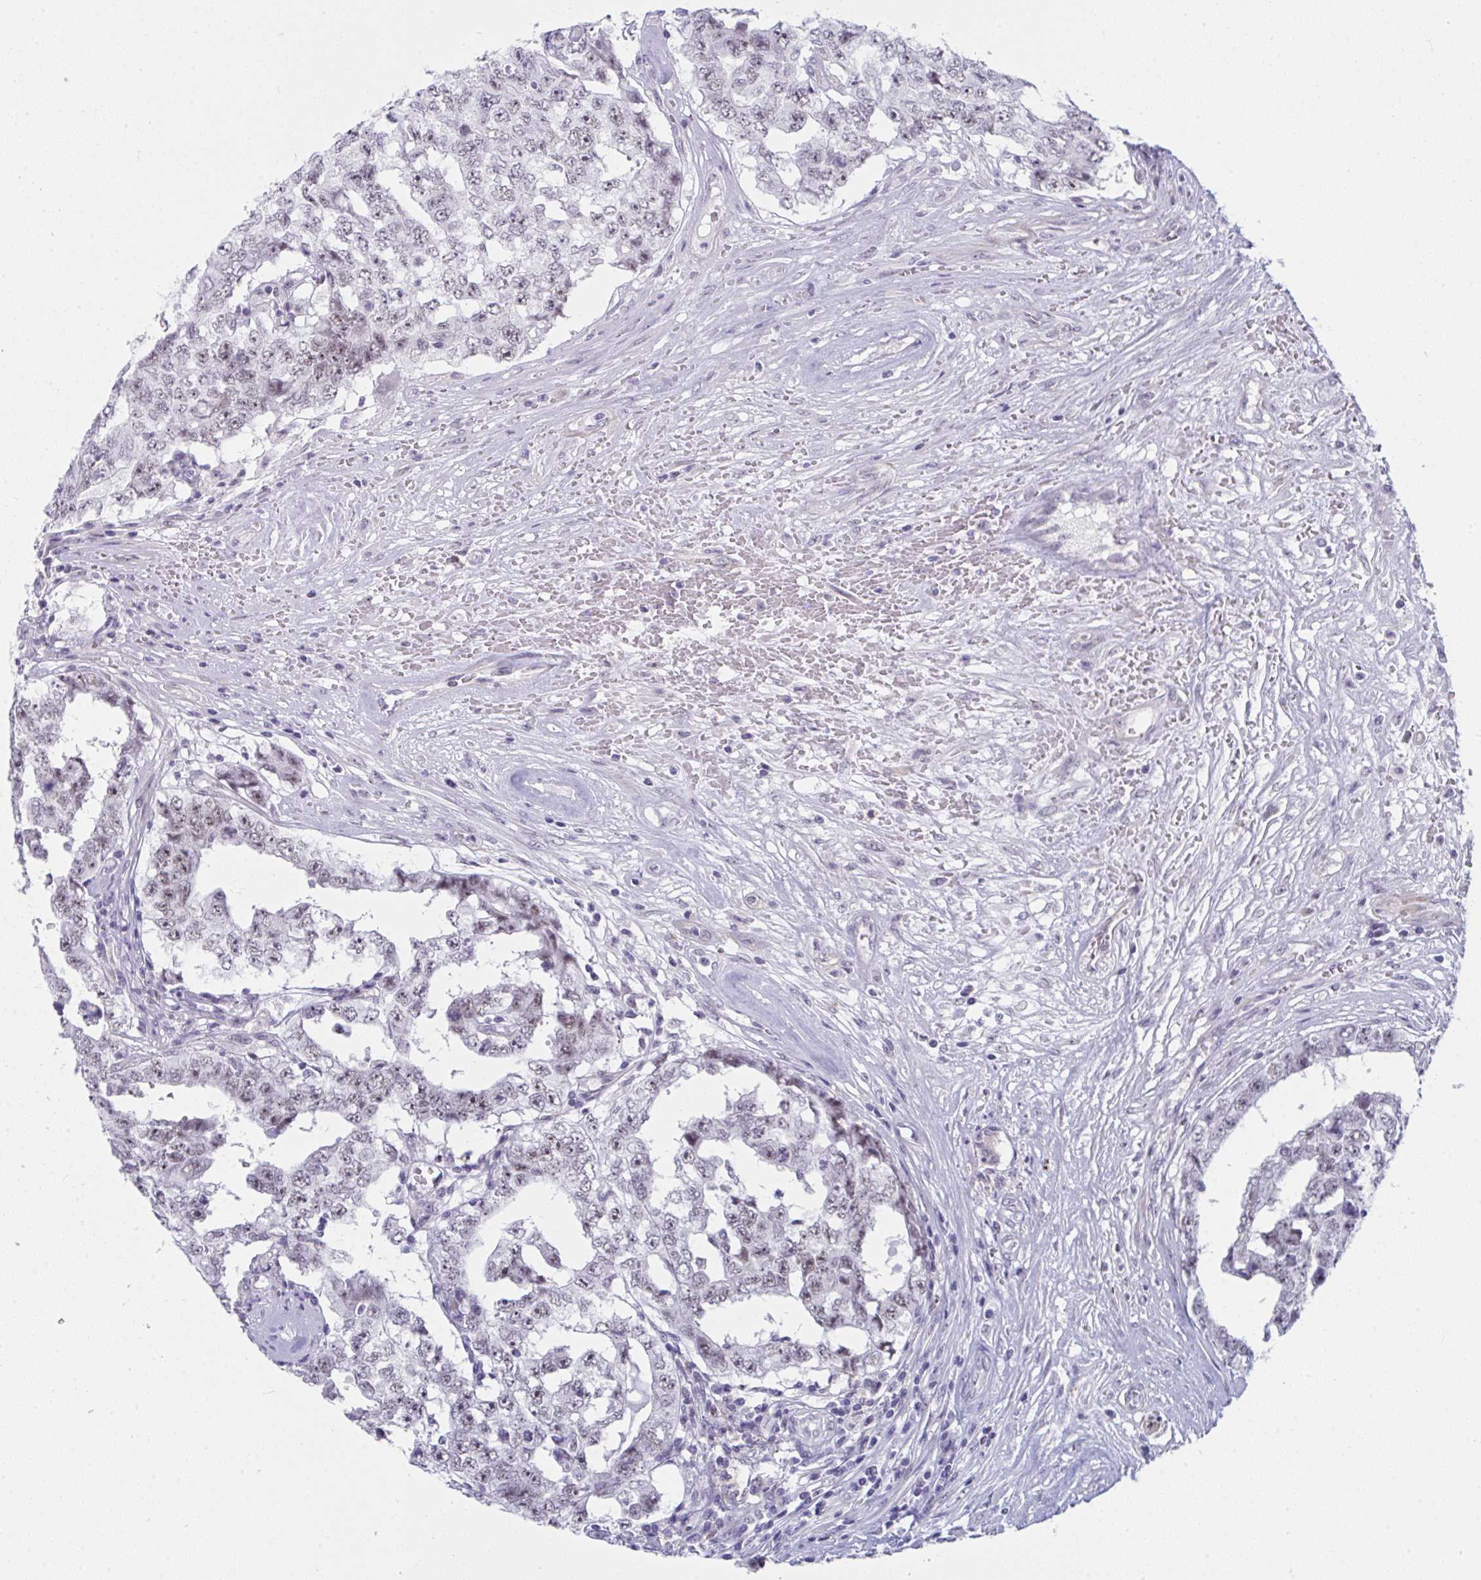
{"staining": {"intensity": "weak", "quantity": "25%-75%", "location": "nuclear"}, "tissue": "testis cancer", "cell_type": "Tumor cells", "image_type": "cancer", "snomed": [{"axis": "morphology", "description": "Normal tissue, NOS"}, {"axis": "morphology", "description": "Carcinoma, Embryonal, NOS"}, {"axis": "topography", "description": "Testis"}, {"axis": "topography", "description": "Epididymis"}], "caption": "Immunohistochemistry (DAB) staining of testis embryonal carcinoma demonstrates weak nuclear protein expression in approximately 25%-75% of tumor cells.", "gene": "CDK13", "patient": {"sex": "male", "age": 25}}